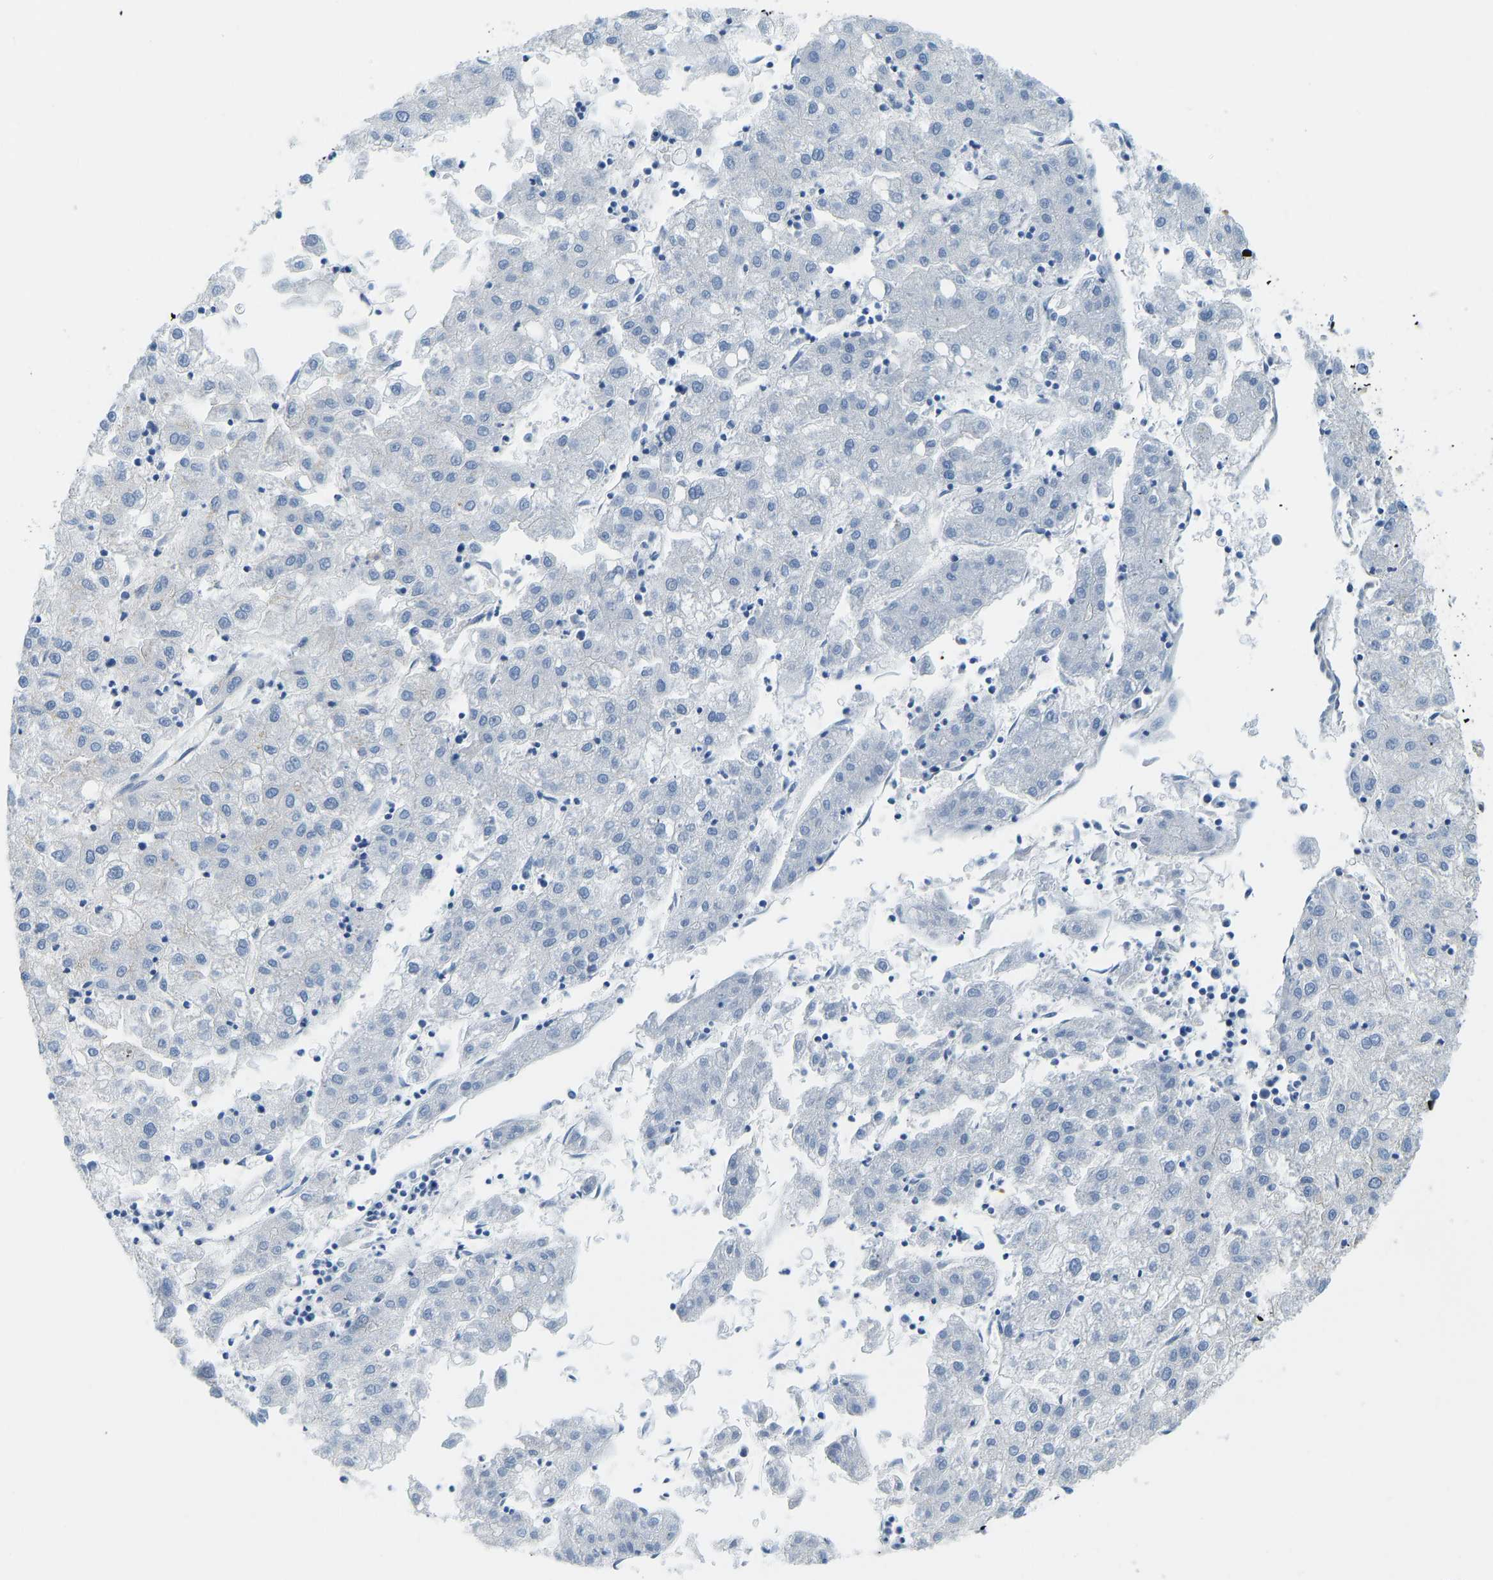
{"staining": {"intensity": "negative", "quantity": "none", "location": "none"}, "tissue": "liver cancer", "cell_type": "Tumor cells", "image_type": "cancer", "snomed": [{"axis": "morphology", "description": "Carcinoma, Hepatocellular, NOS"}, {"axis": "topography", "description": "Liver"}], "caption": "An immunohistochemistry histopathology image of liver cancer (hepatocellular carcinoma) is shown. There is no staining in tumor cells of liver cancer (hepatocellular carcinoma). (Stains: DAB IHC with hematoxylin counter stain, Microscopy: brightfield microscopy at high magnification).", "gene": "CHAD", "patient": {"sex": "male", "age": 72}}